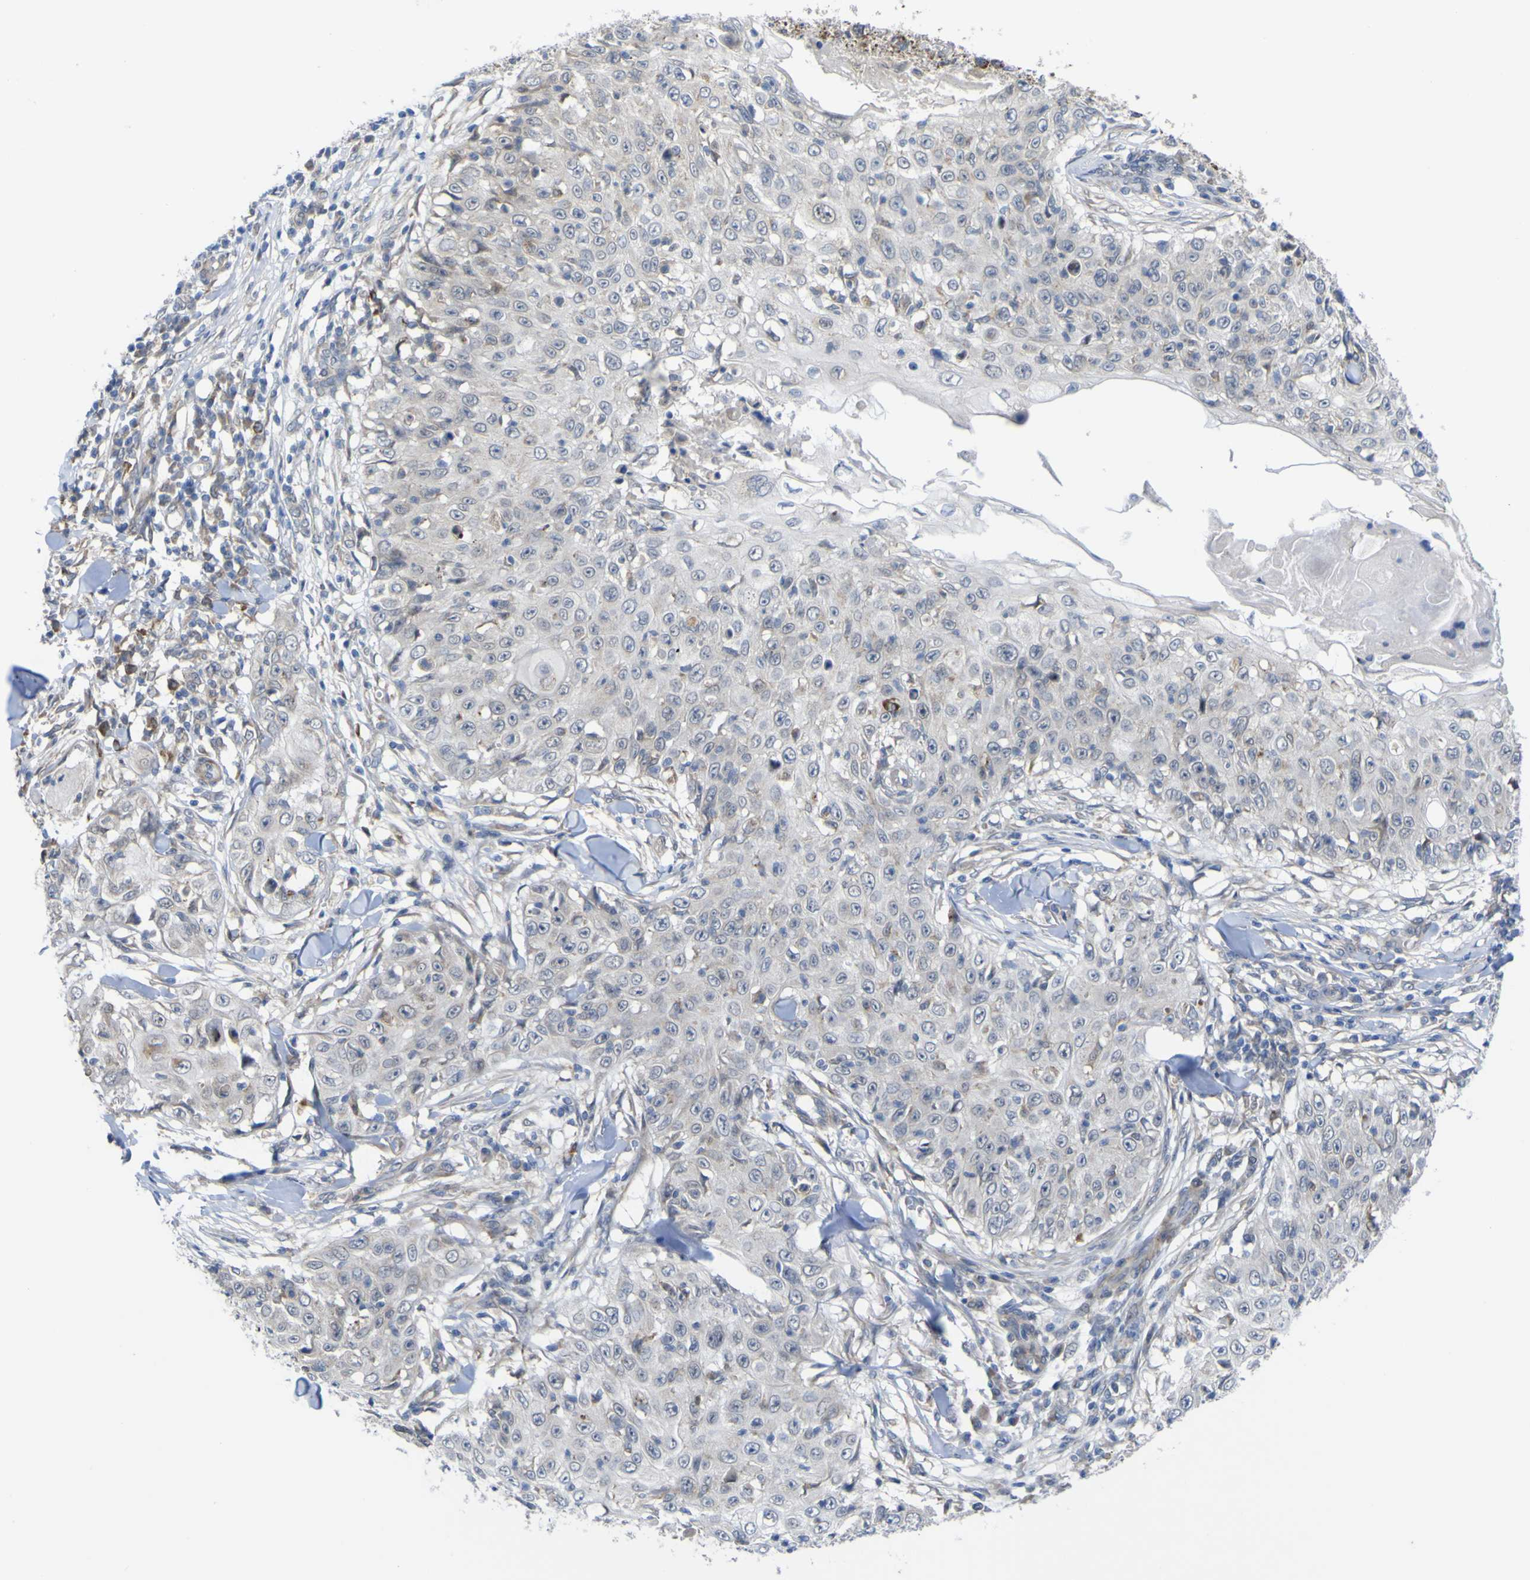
{"staining": {"intensity": "negative", "quantity": "none", "location": "none"}, "tissue": "skin cancer", "cell_type": "Tumor cells", "image_type": "cancer", "snomed": [{"axis": "morphology", "description": "Squamous cell carcinoma, NOS"}, {"axis": "topography", "description": "Skin"}], "caption": "A photomicrograph of skin cancer (squamous cell carcinoma) stained for a protein demonstrates no brown staining in tumor cells.", "gene": "TNFRSF11A", "patient": {"sex": "male", "age": 86}}